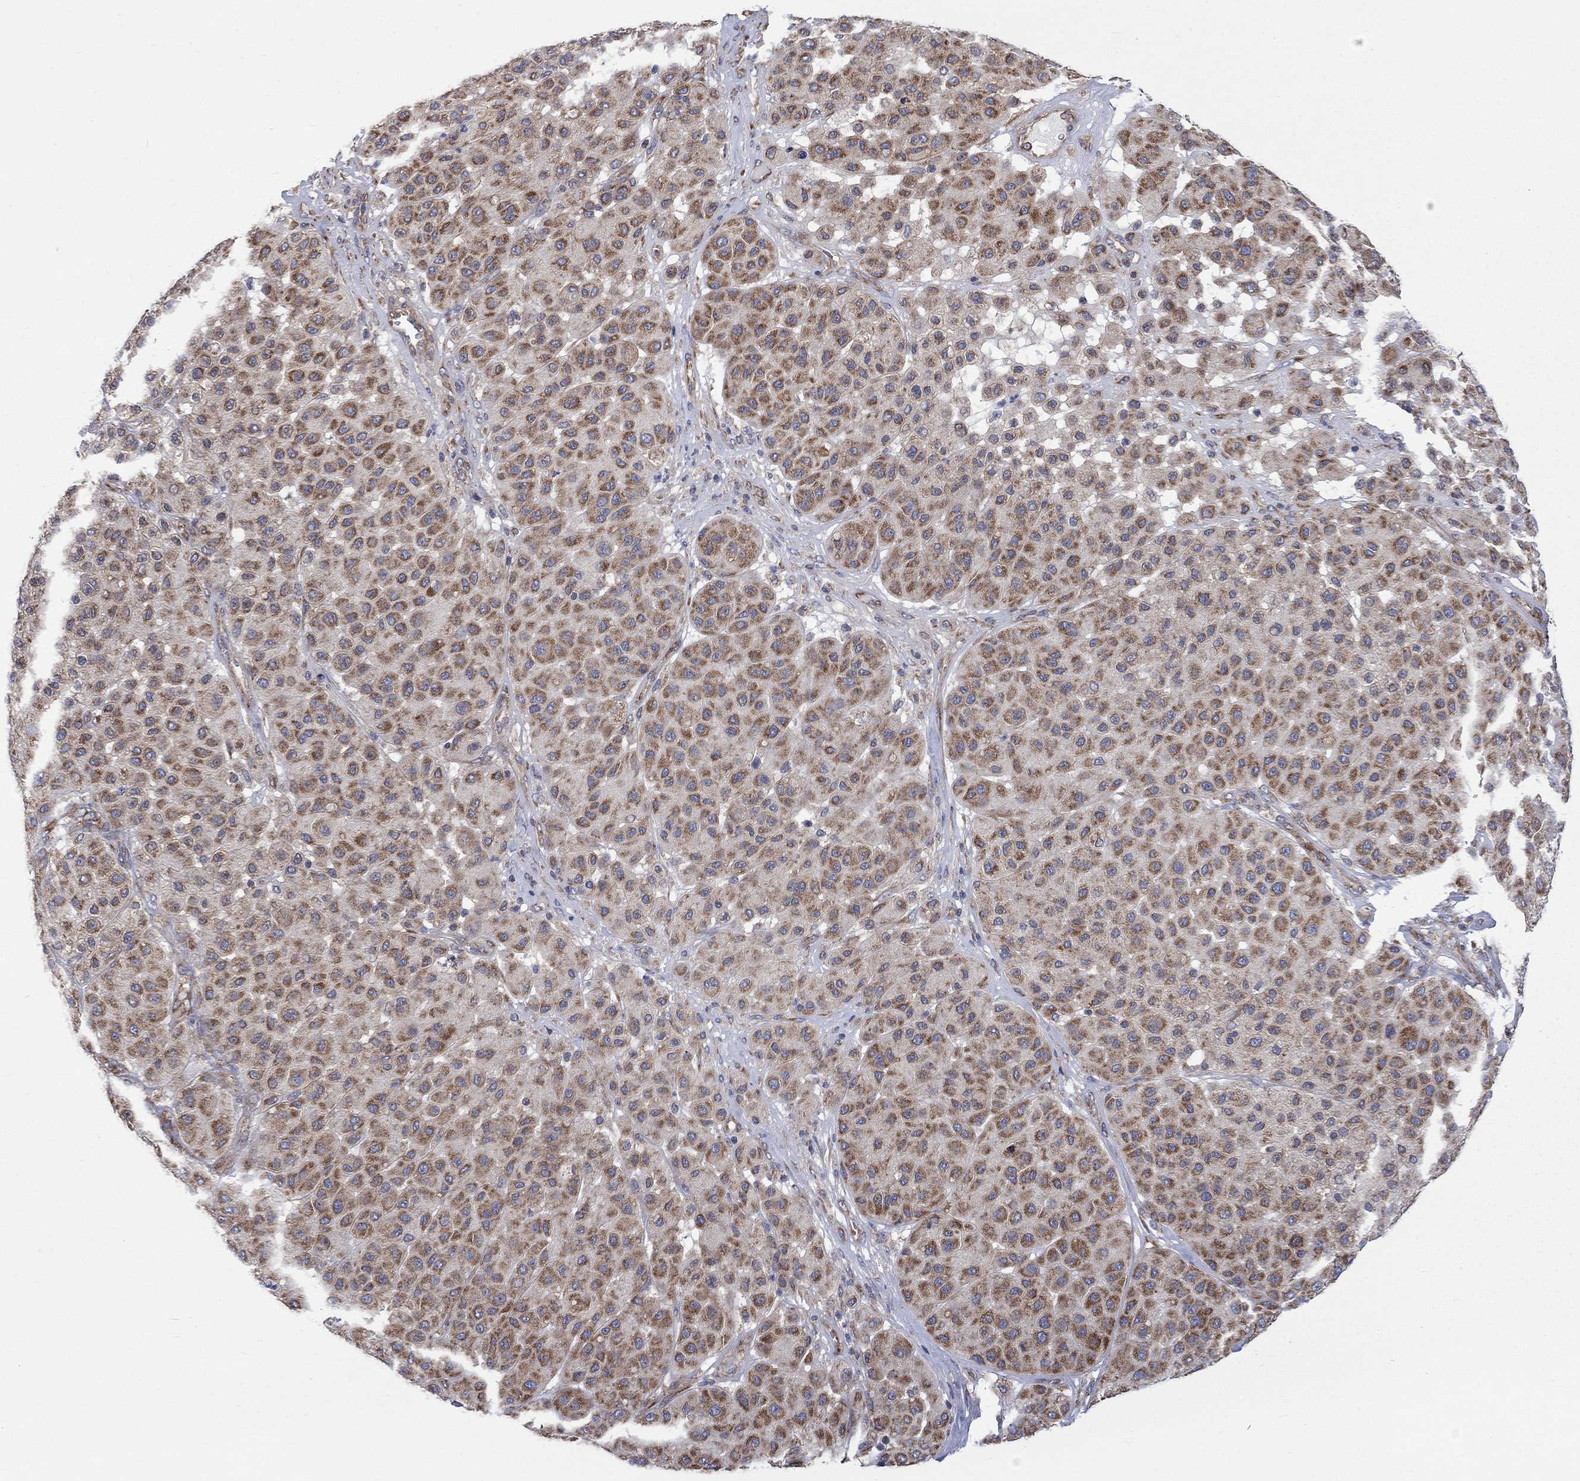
{"staining": {"intensity": "weak", "quantity": "25%-75%", "location": "cytoplasmic/membranous"}, "tissue": "melanoma", "cell_type": "Tumor cells", "image_type": "cancer", "snomed": [{"axis": "morphology", "description": "Malignant melanoma, Metastatic site"}, {"axis": "topography", "description": "Smooth muscle"}], "caption": "Melanoma stained with a brown dye displays weak cytoplasmic/membranous positive staining in about 25%-75% of tumor cells.", "gene": "RPLP0", "patient": {"sex": "male", "age": 41}}